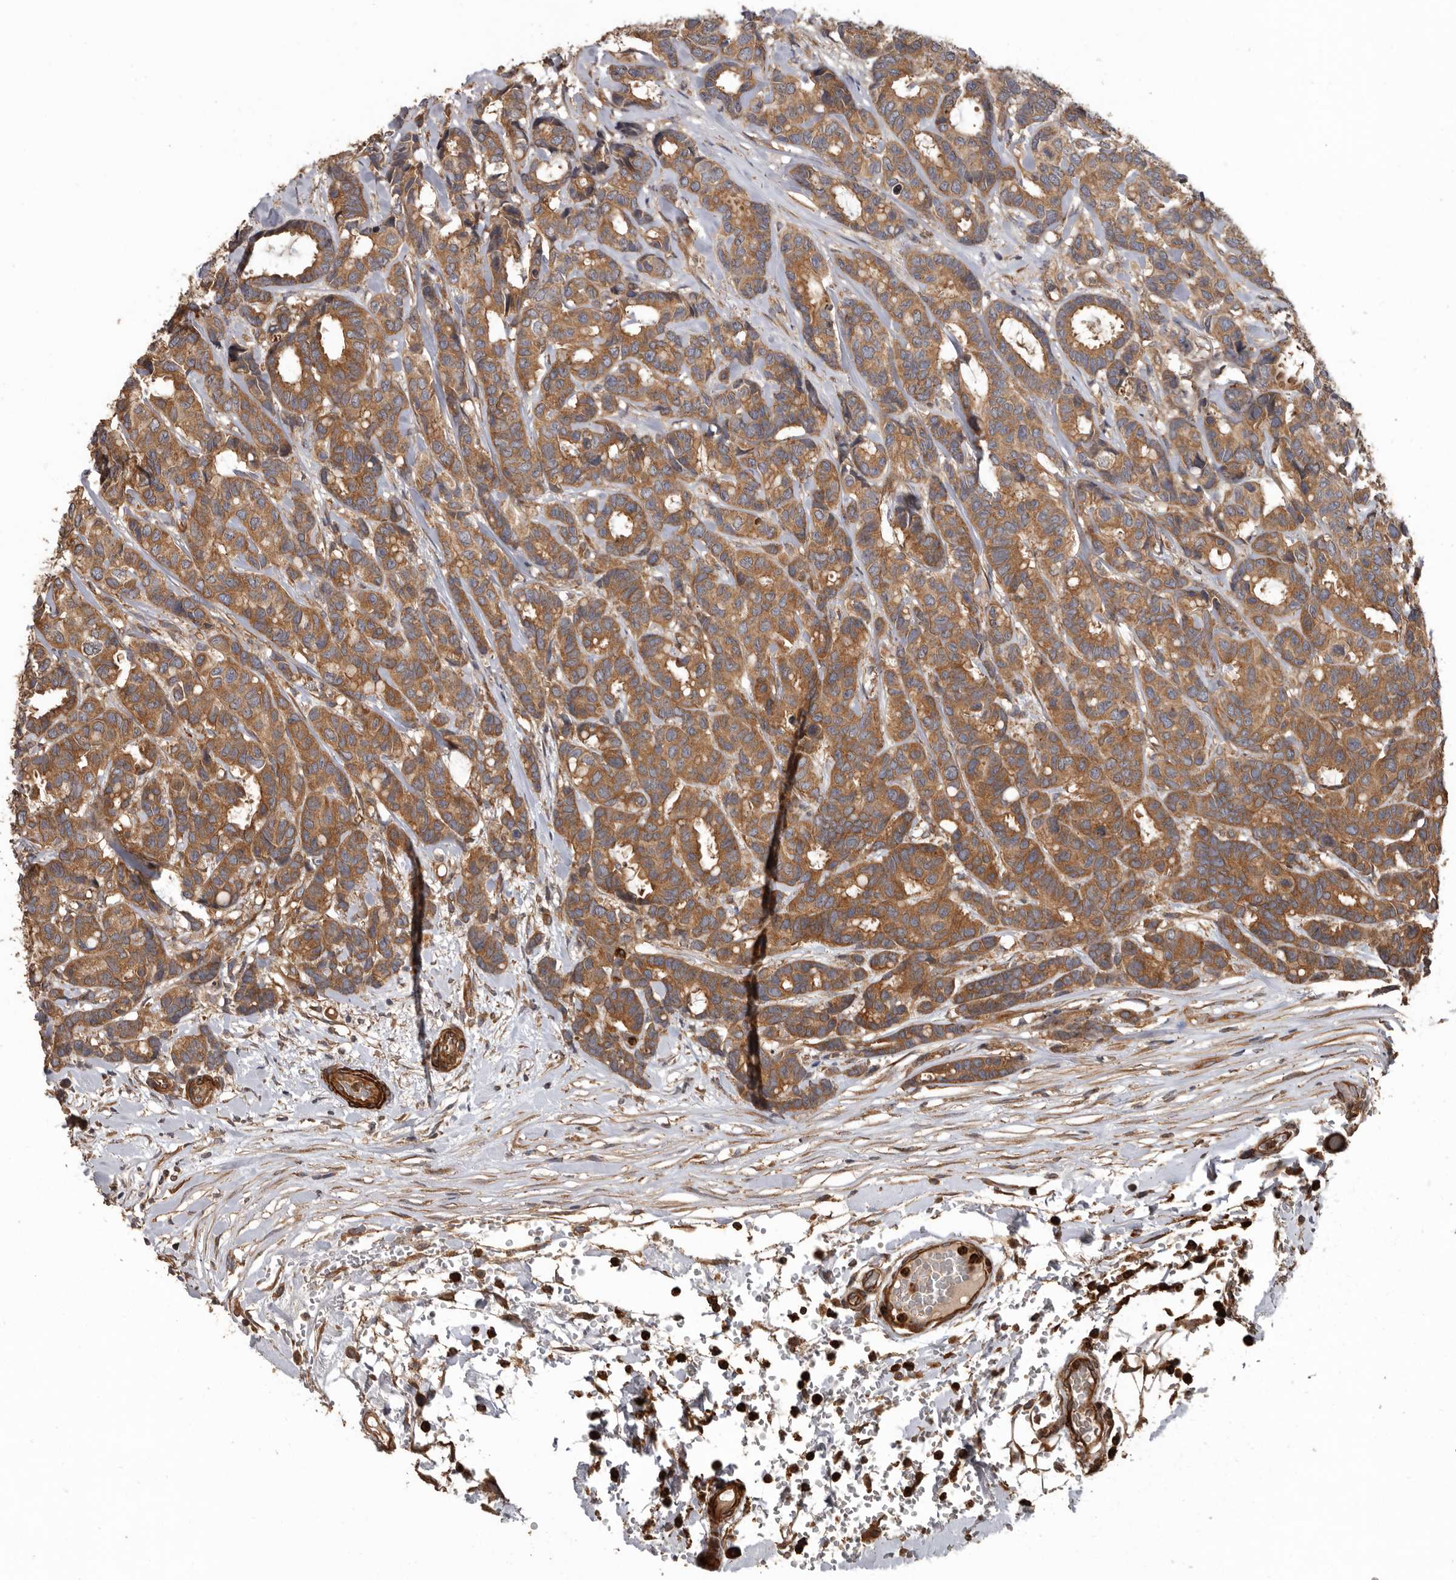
{"staining": {"intensity": "moderate", "quantity": ">75%", "location": "cytoplasmic/membranous"}, "tissue": "breast cancer", "cell_type": "Tumor cells", "image_type": "cancer", "snomed": [{"axis": "morphology", "description": "Duct carcinoma"}, {"axis": "topography", "description": "Breast"}], "caption": "The micrograph reveals staining of breast infiltrating ductal carcinoma, revealing moderate cytoplasmic/membranous protein expression (brown color) within tumor cells. (DAB (3,3'-diaminobenzidine) IHC, brown staining for protein, blue staining for nuclei).", "gene": "ARHGEF5", "patient": {"sex": "female", "age": 87}}